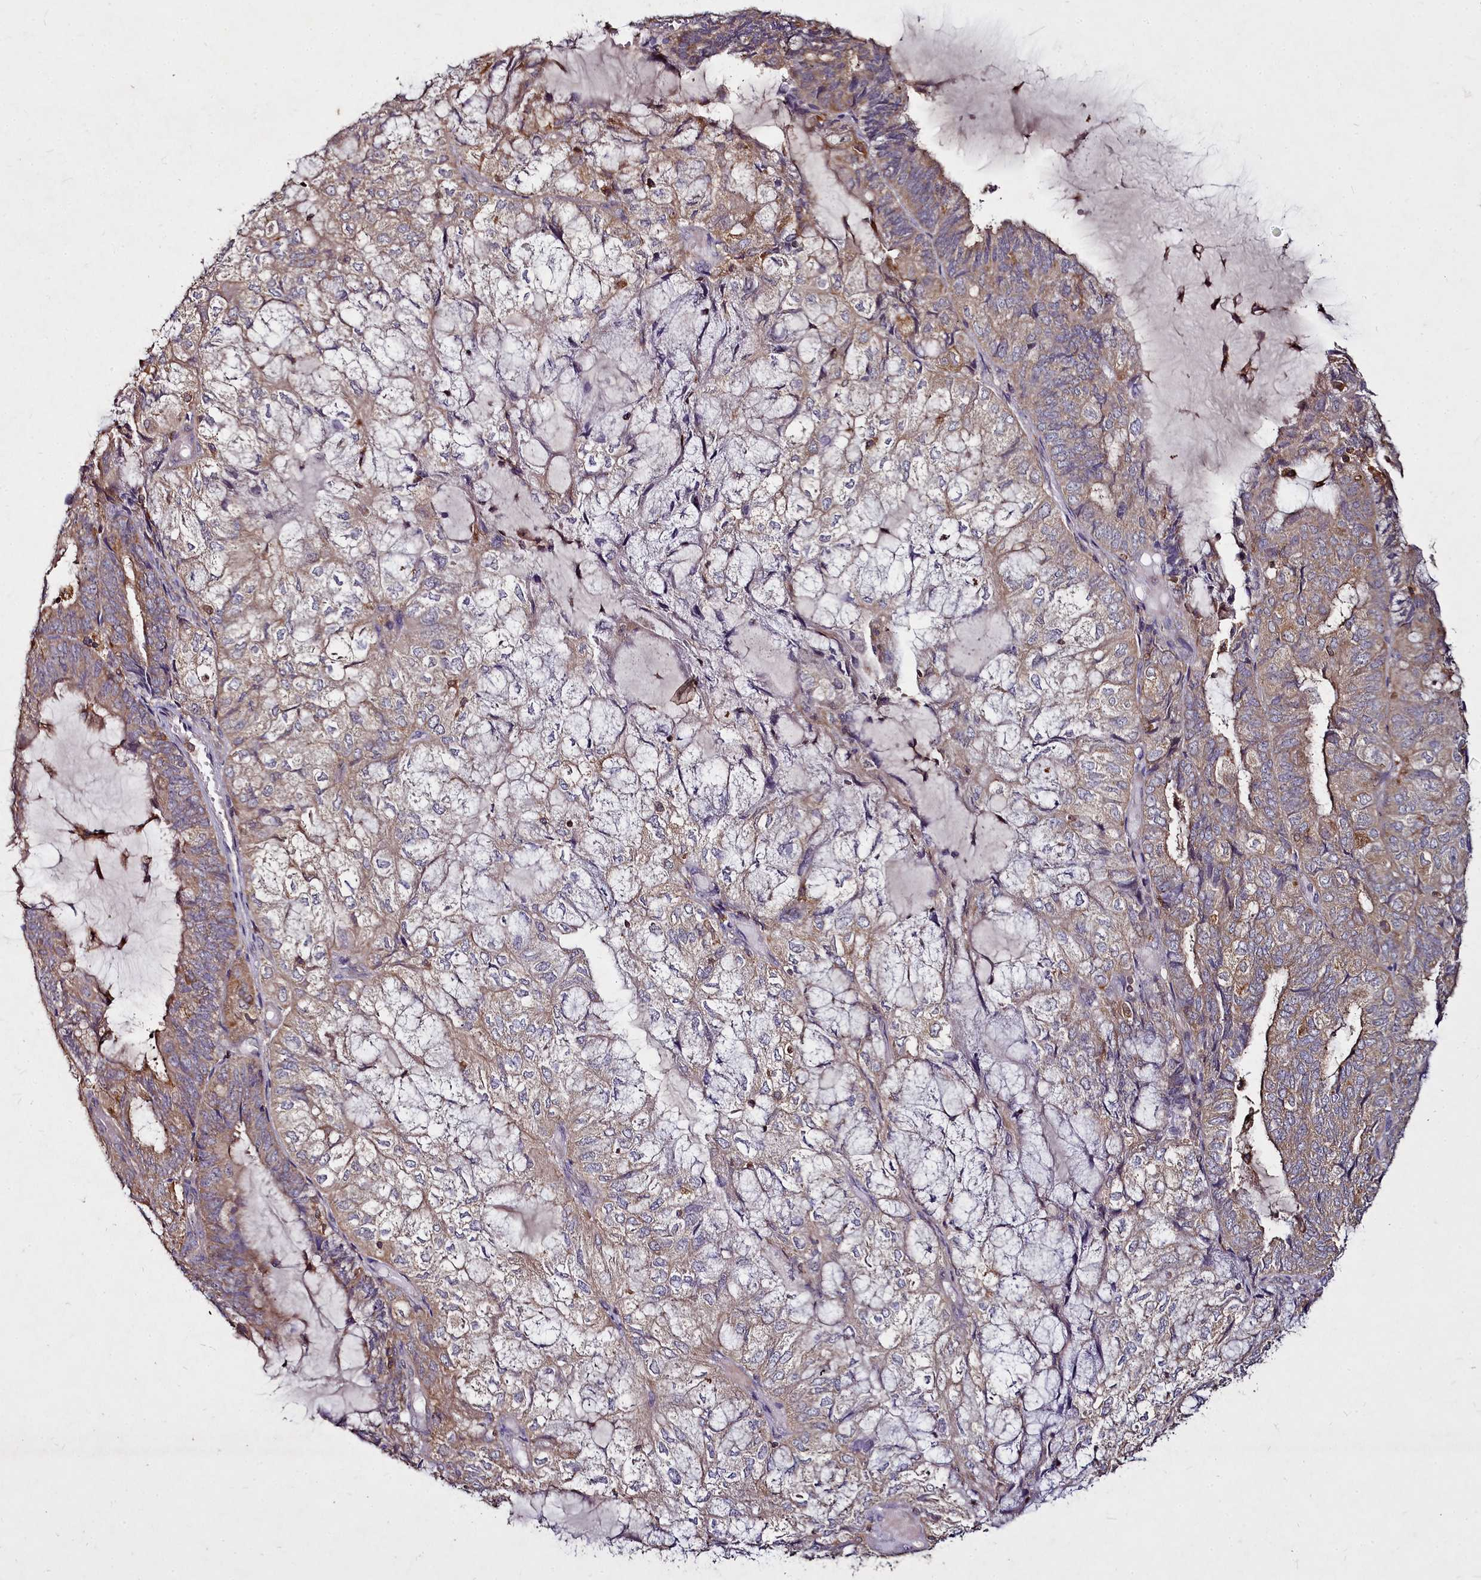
{"staining": {"intensity": "moderate", "quantity": "25%-75%", "location": "cytoplasmic/membranous"}, "tissue": "endometrial cancer", "cell_type": "Tumor cells", "image_type": "cancer", "snomed": [{"axis": "morphology", "description": "Adenocarcinoma, NOS"}, {"axis": "topography", "description": "Endometrium"}], "caption": "Immunohistochemical staining of human endometrial cancer reveals medium levels of moderate cytoplasmic/membranous staining in approximately 25%-75% of tumor cells. (DAB = brown stain, brightfield microscopy at high magnification).", "gene": "NCKAP1L", "patient": {"sex": "female", "age": 81}}